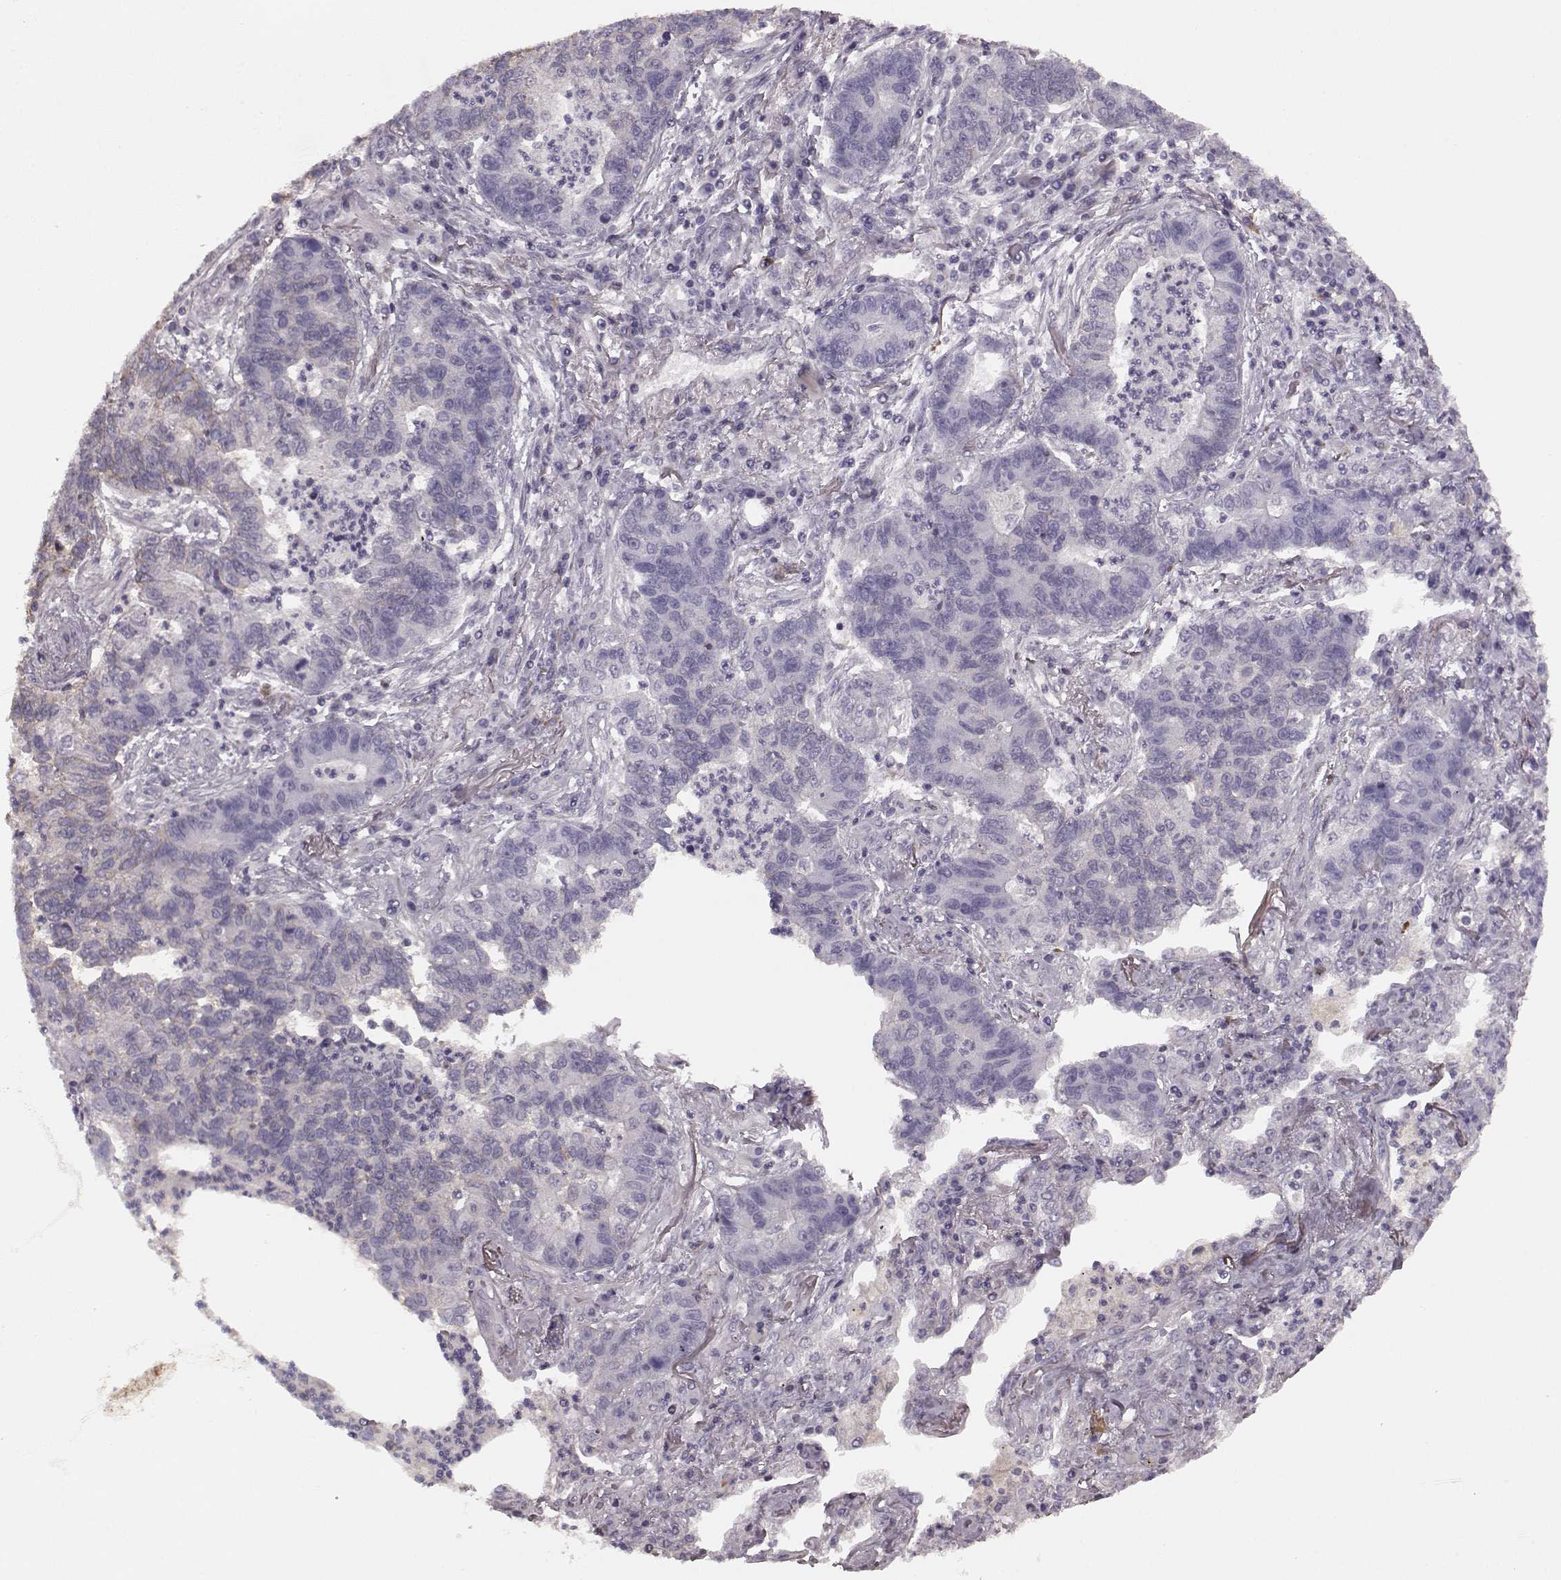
{"staining": {"intensity": "negative", "quantity": "none", "location": "none"}, "tissue": "lung cancer", "cell_type": "Tumor cells", "image_type": "cancer", "snomed": [{"axis": "morphology", "description": "Adenocarcinoma, NOS"}, {"axis": "topography", "description": "Lung"}], "caption": "Tumor cells show no significant staining in lung cancer (adenocarcinoma).", "gene": "PDCD1", "patient": {"sex": "female", "age": 57}}